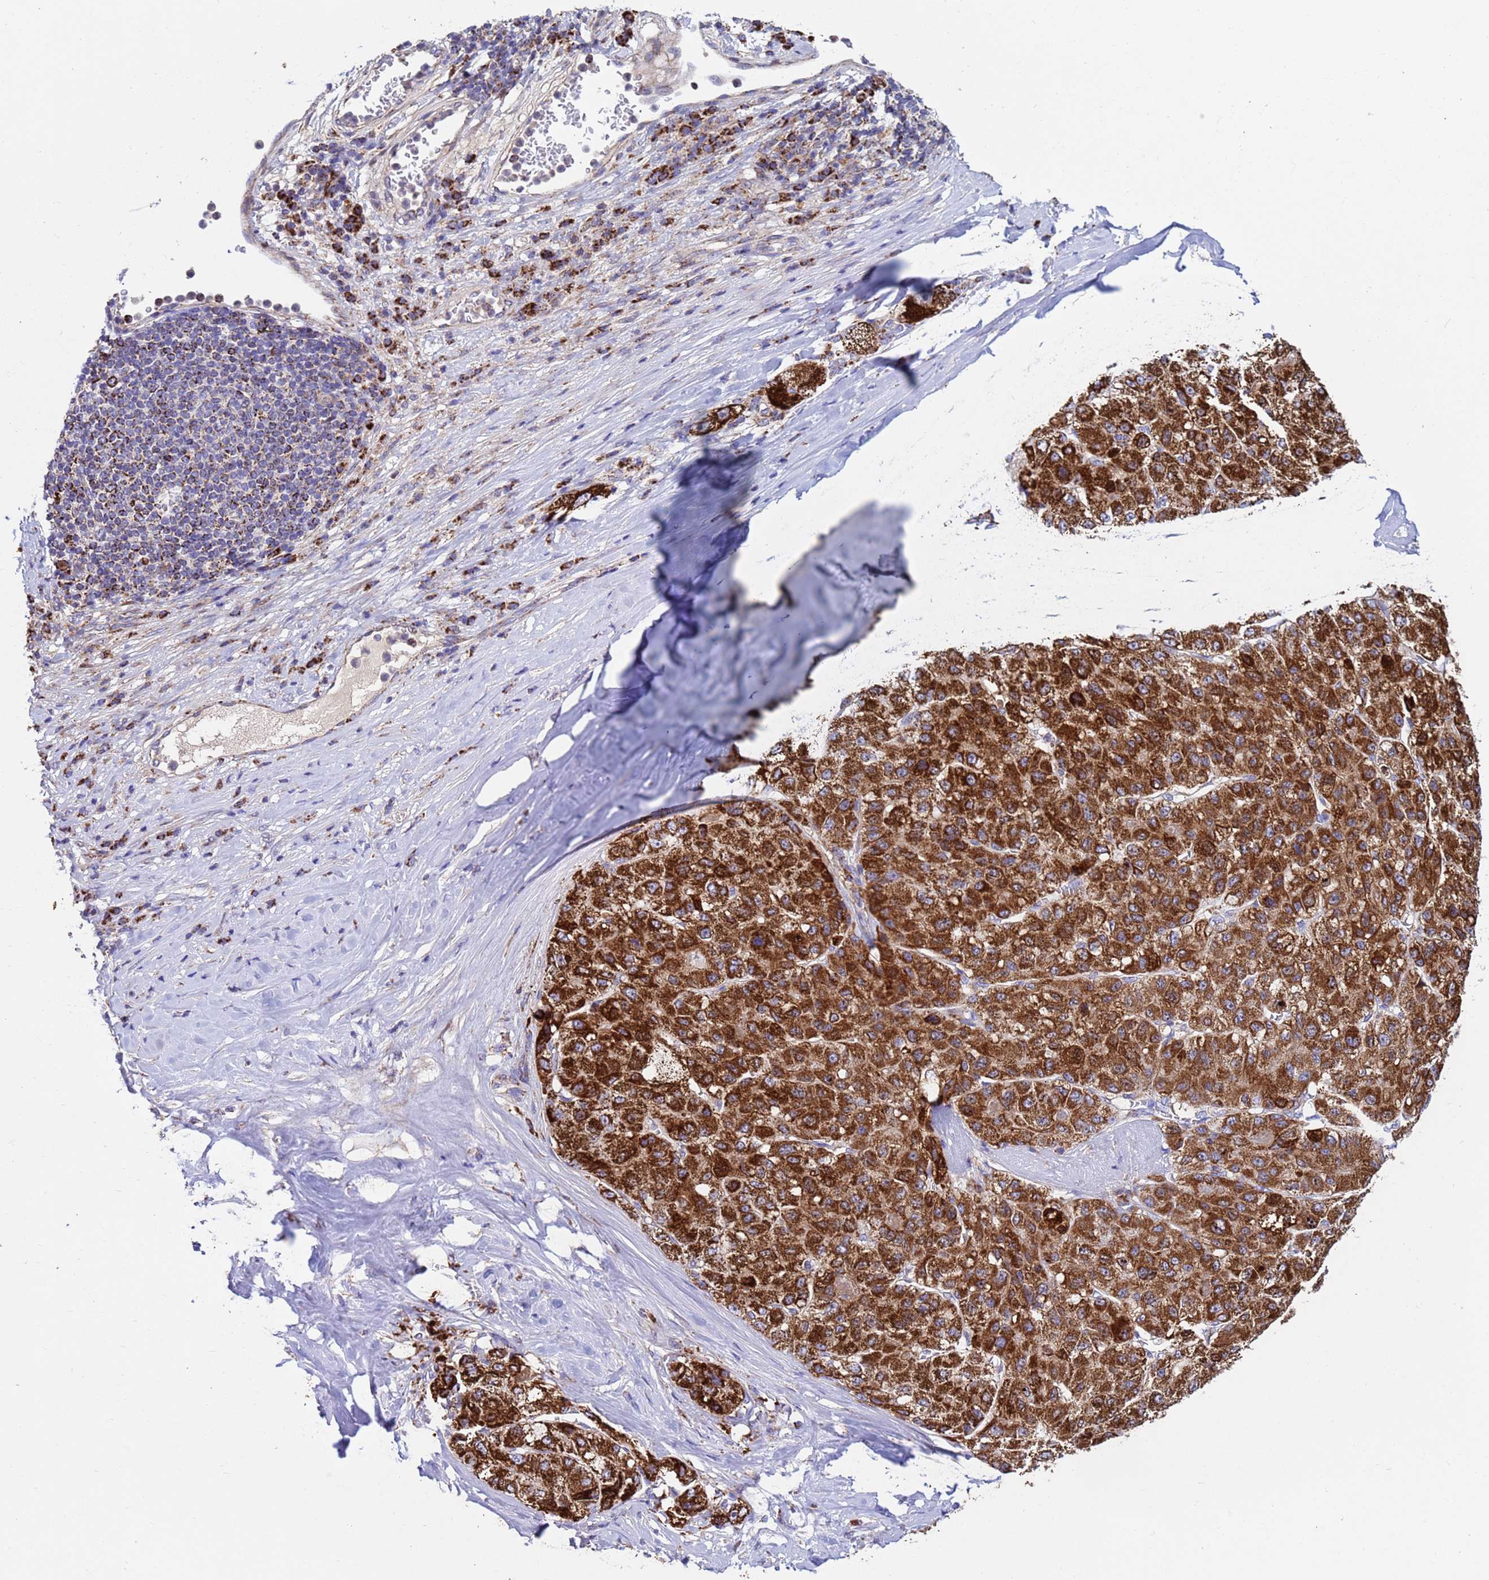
{"staining": {"intensity": "strong", "quantity": ">75%", "location": "cytoplasmic/membranous"}, "tissue": "liver cancer", "cell_type": "Tumor cells", "image_type": "cancer", "snomed": [{"axis": "morphology", "description": "Carcinoma, Hepatocellular, NOS"}, {"axis": "topography", "description": "Liver"}], "caption": "High-magnification brightfield microscopy of liver cancer stained with DAB (3,3'-diaminobenzidine) (brown) and counterstained with hematoxylin (blue). tumor cells exhibit strong cytoplasmic/membranous positivity is seen in about>75% of cells.", "gene": "TUBGCP3", "patient": {"sex": "male", "age": 80}}